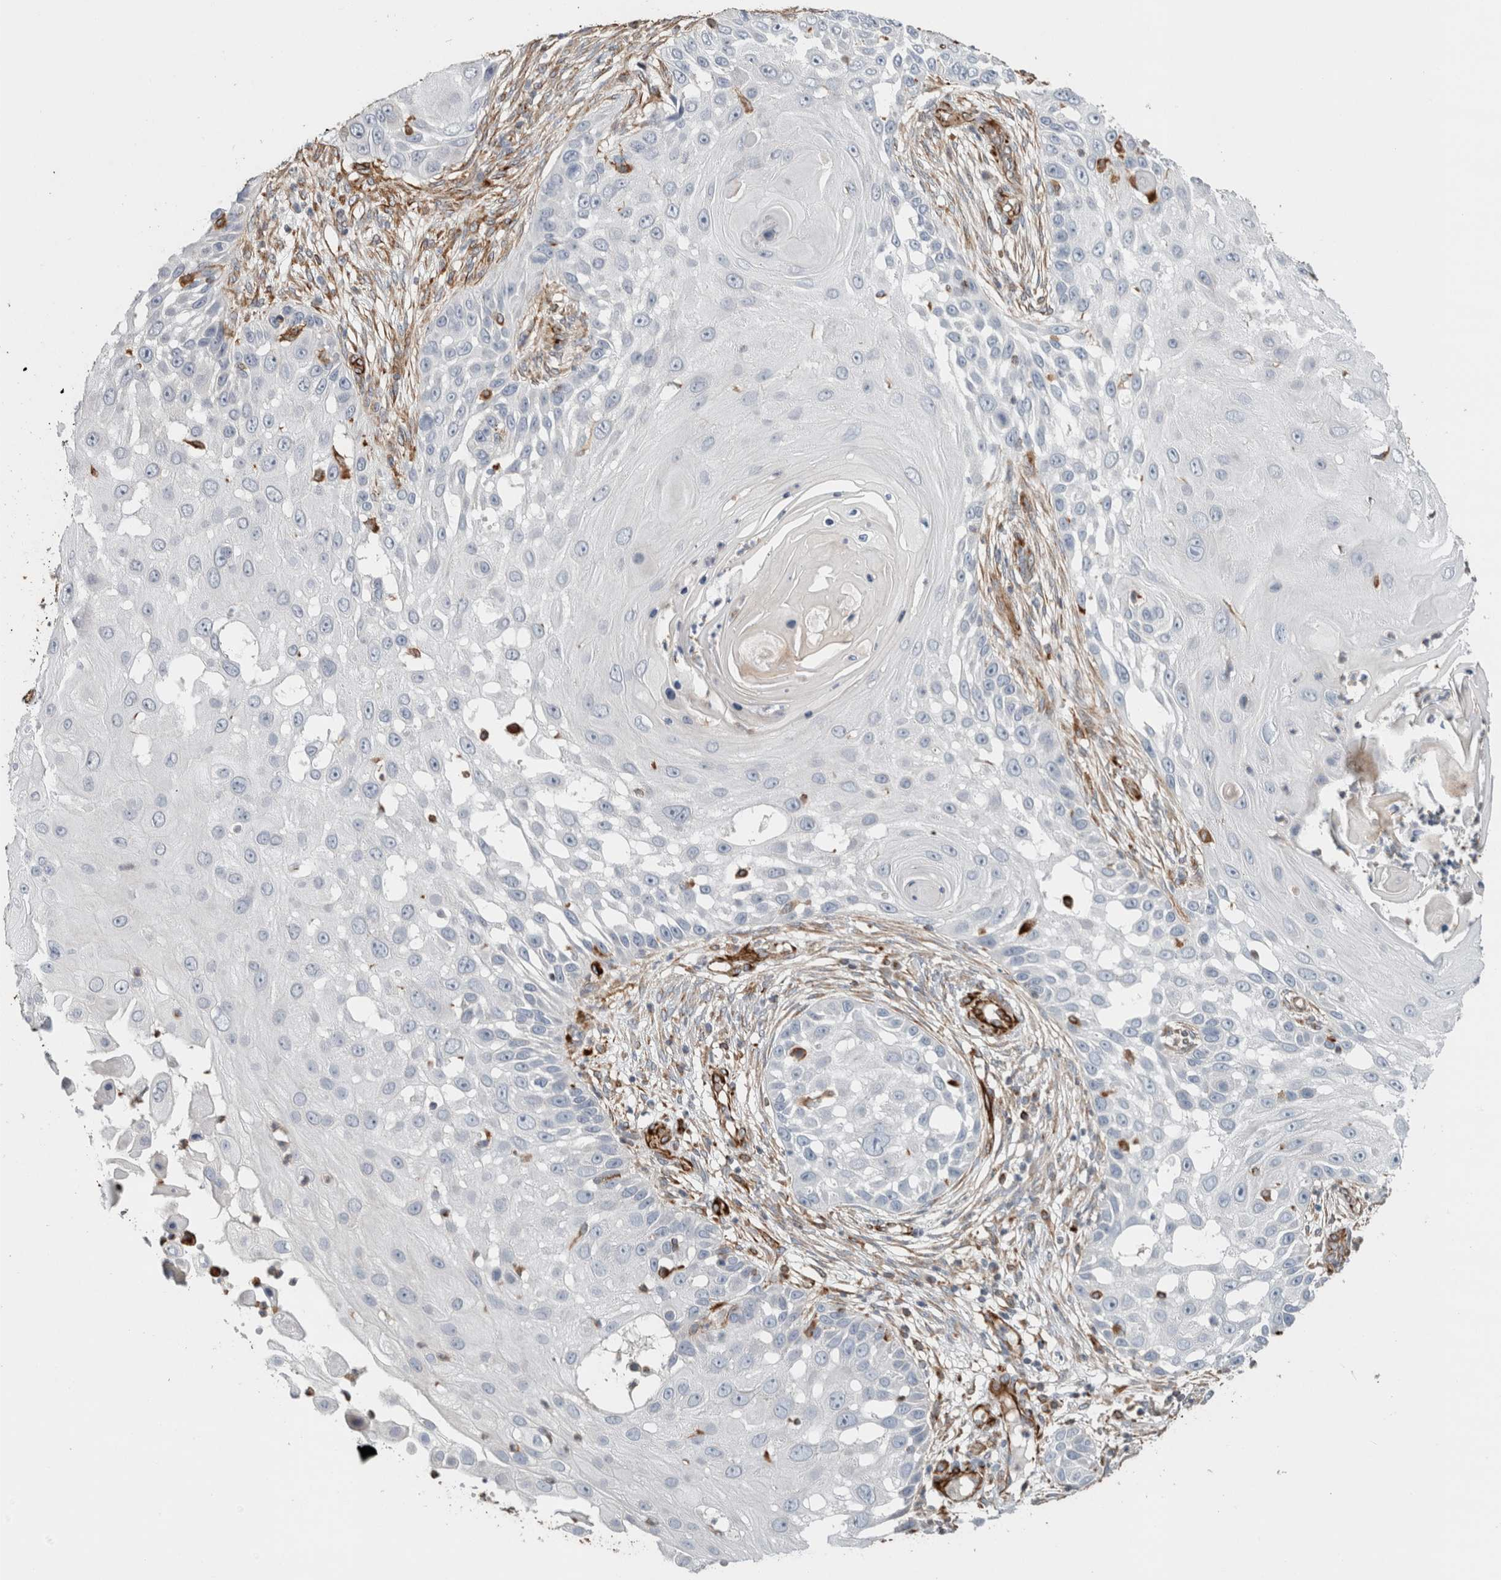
{"staining": {"intensity": "negative", "quantity": "none", "location": "none"}, "tissue": "skin cancer", "cell_type": "Tumor cells", "image_type": "cancer", "snomed": [{"axis": "morphology", "description": "Squamous cell carcinoma, NOS"}, {"axis": "topography", "description": "Skin"}], "caption": "Protein analysis of skin cancer shows no significant staining in tumor cells. The staining was performed using DAB (3,3'-diaminobenzidine) to visualize the protein expression in brown, while the nuclei were stained in blue with hematoxylin (Magnification: 20x).", "gene": "LY86", "patient": {"sex": "female", "age": 44}}